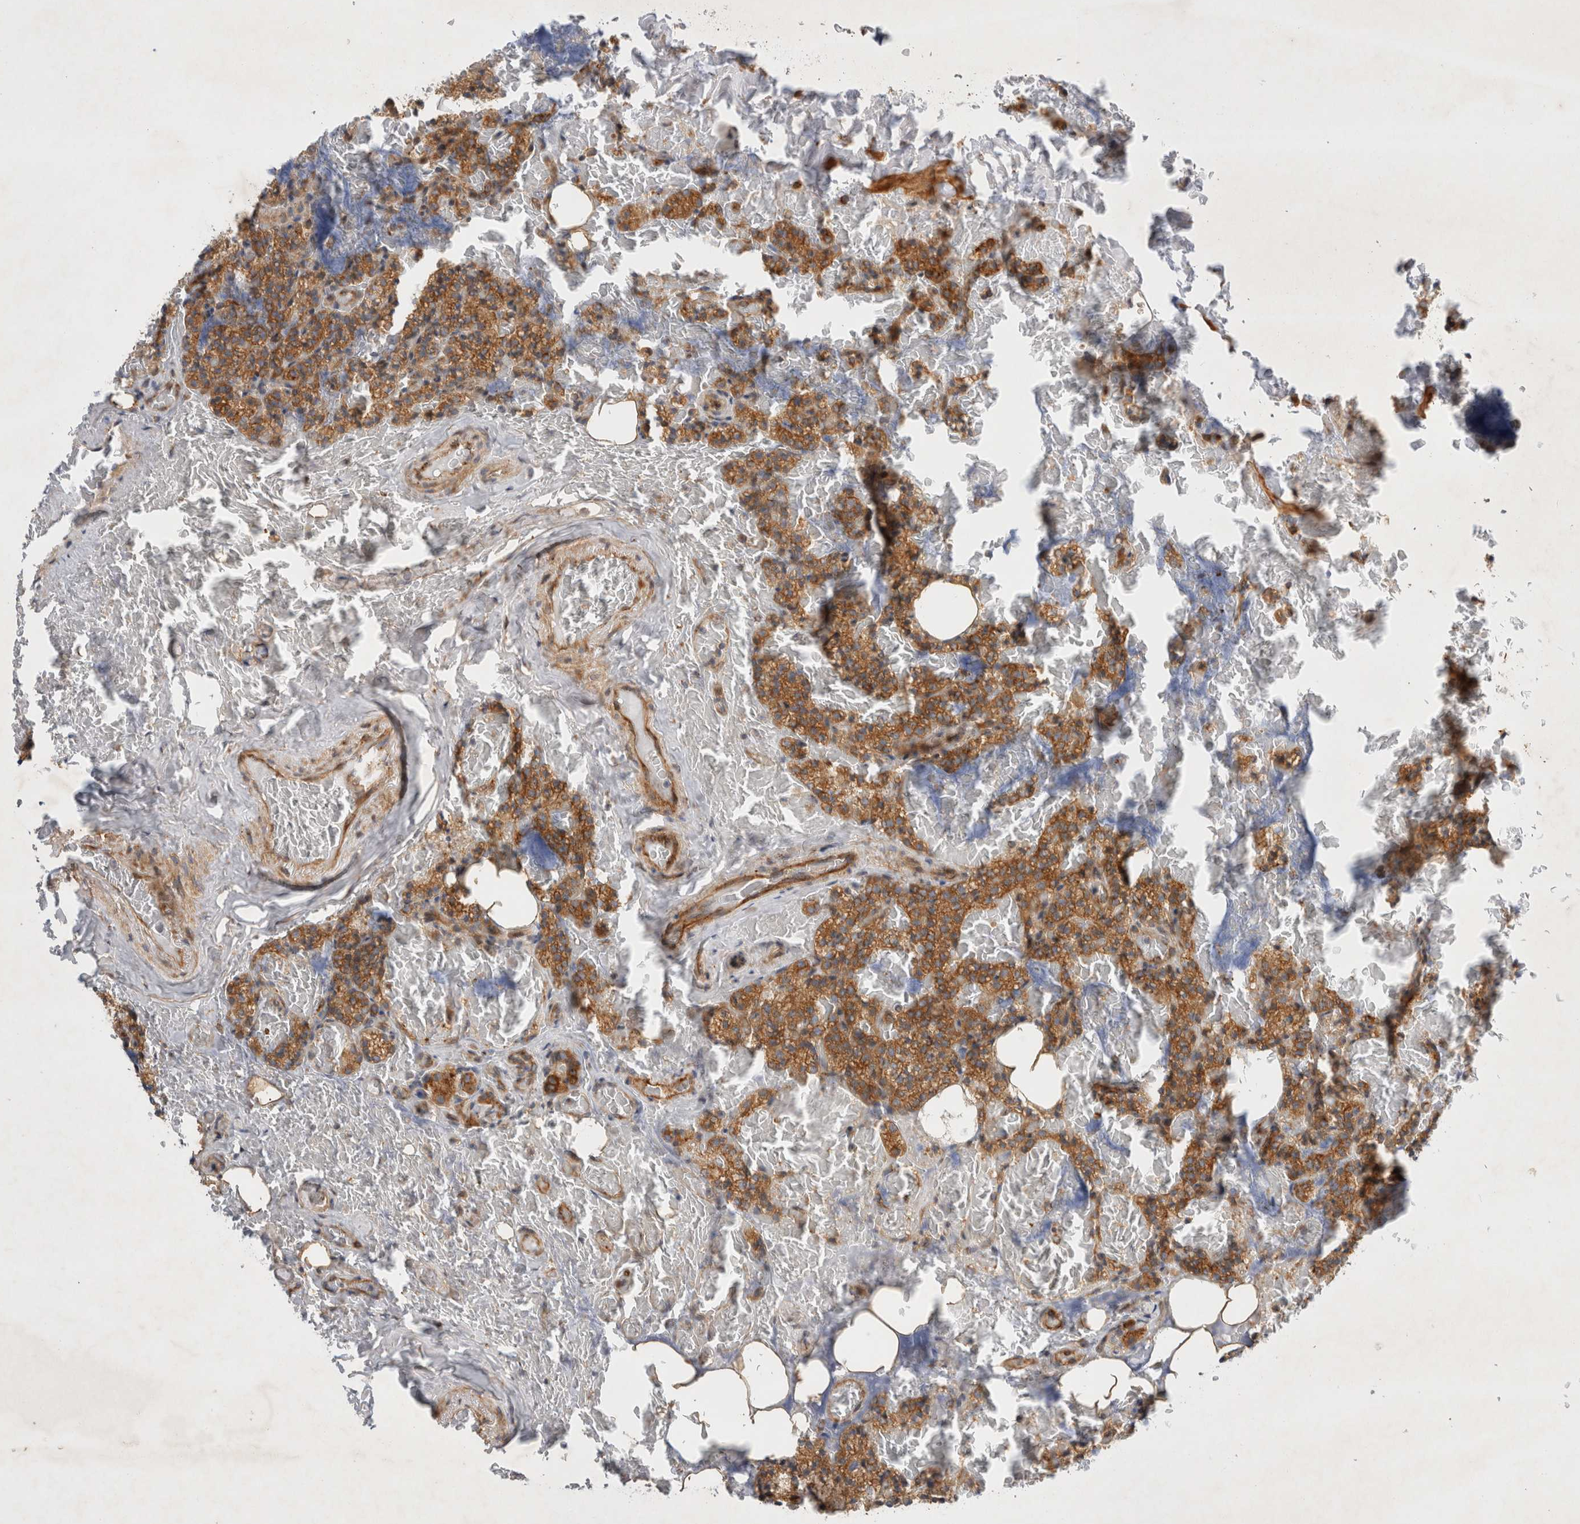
{"staining": {"intensity": "moderate", "quantity": ">75%", "location": "cytoplasmic/membranous"}, "tissue": "parathyroid gland", "cell_type": "Glandular cells", "image_type": "normal", "snomed": [{"axis": "morphology", "description": "Normal tissue, NOS"}, {"axis": "topography", "description": "Parathyroid gland"}], "caption": "Moderate cytoplasmic/membranous staining for a protein is identified in approximately >75% of glandular cells of unremarkable parathyroid gland using immunohistochemistry.", "gene": "GPR150", "patient": {"sex": "female", "age": 78}}